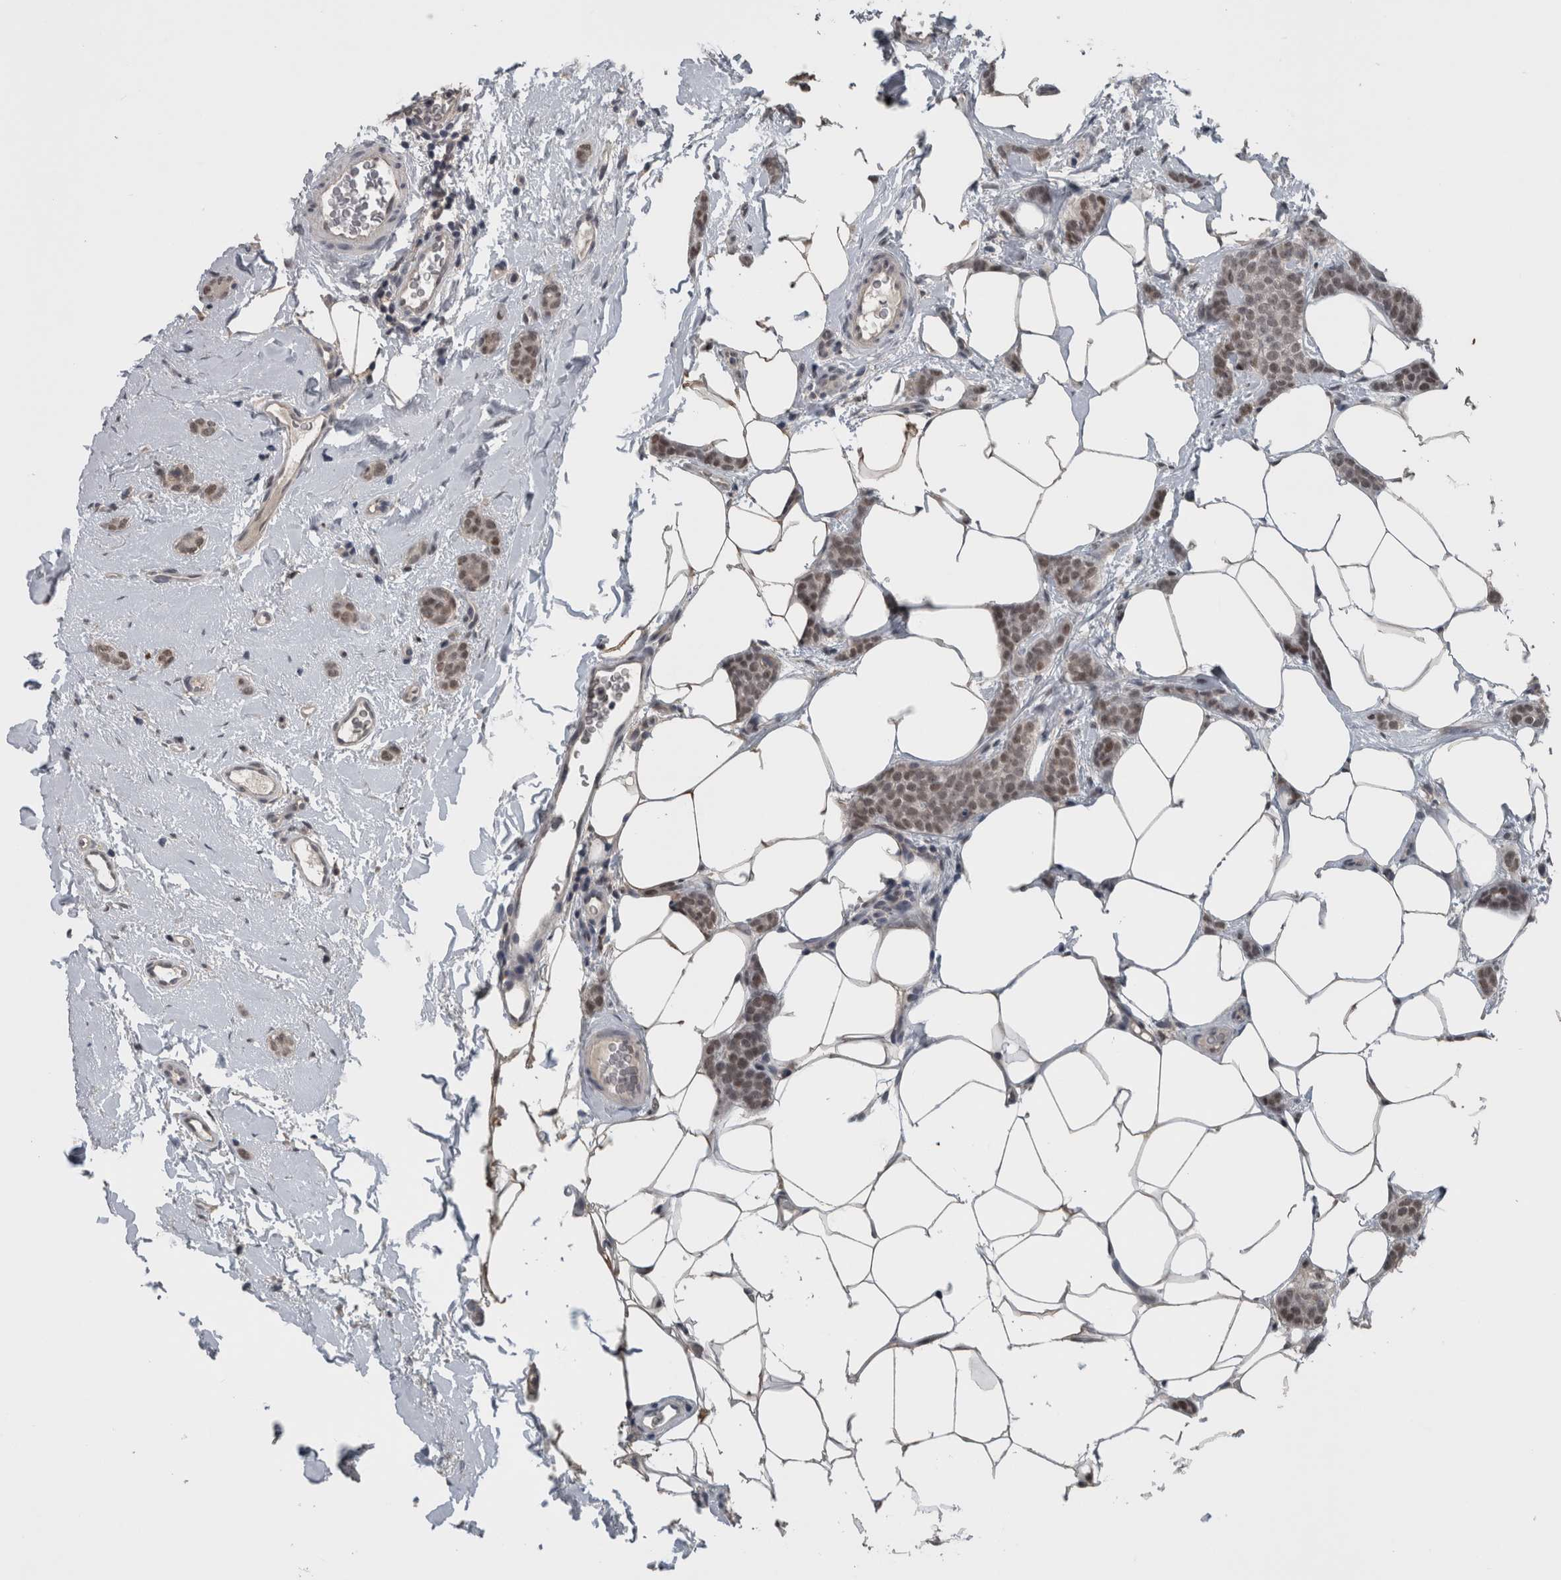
{"staining": {"intensity": "moderate", "quantity": ">75%", "location": "nuclear"}, "tissue": "breast cancer", "cell_type": "Tumor cells", "image_type": "cancer", "snomed": [{"axis": "morphology", "description": "Lobular carcinoma"}, {"axis": "topography", "description": "Skin"}, {"axis": "topography", "description": "Breast"}], "caption": "Brown immunohistochemical staining in breast lobular carcinoma exhibits moderate nuclear staining in about >75% of tumor cells.", "gene": "ZBTB21", "patient": {"sex": "female", "age": 46}}